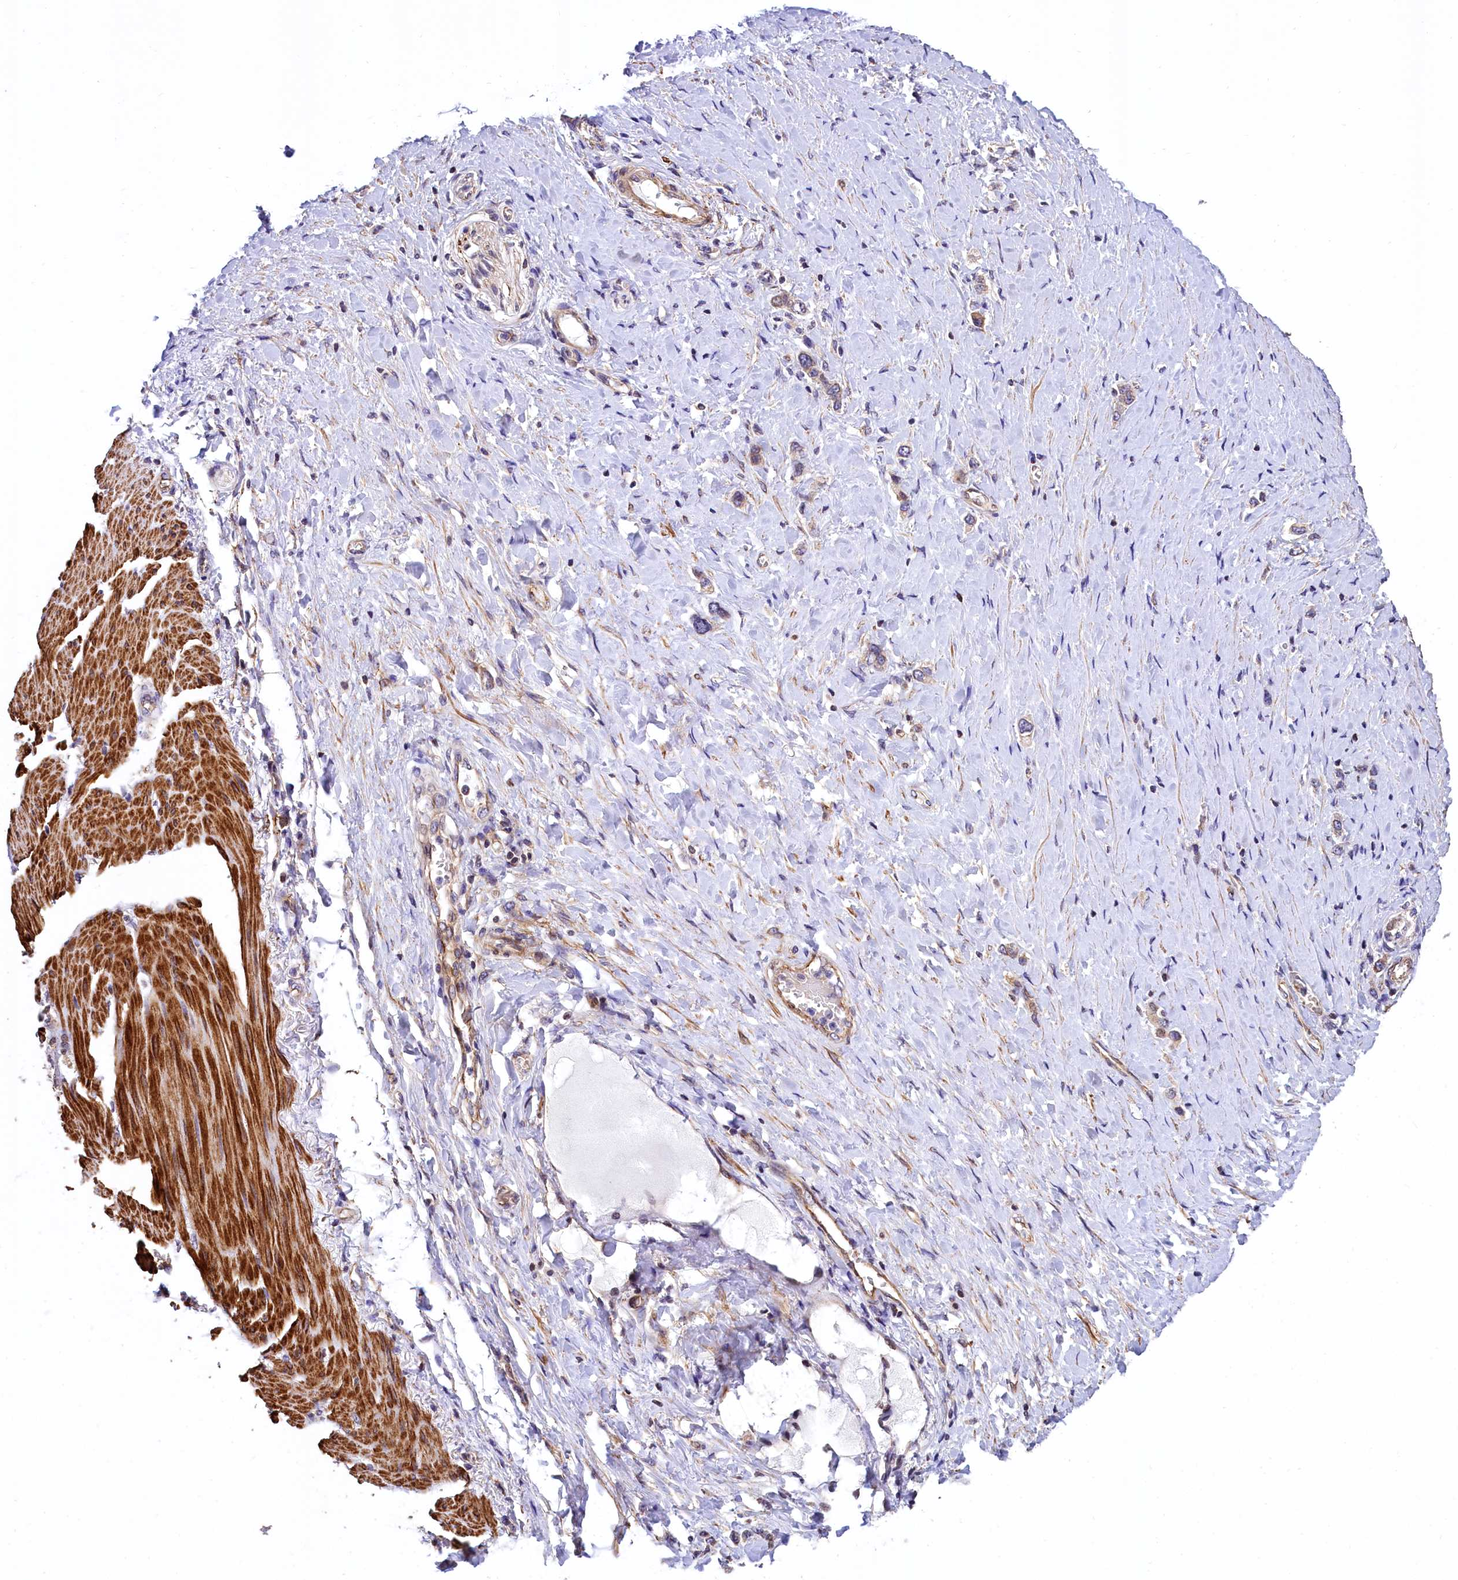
{"staining": {"intensity": "negative", "quantity": "none", "location": "none"}, "tissue": "stomach cancer", "cell_type": "Tumor cells", "image_type": "cancer", "snomed": [{"axis": "morphology", "description": "Adenocarcinoma, NOS"}, {"axis": "topography", "description": "Stomach"}], "caption": "Micrograph shows no protein staining in tumor cells of stomach cancer (adenocarcinoma) tissue.", "gene": "ZNF2", "patient": {"sex": "female", "age": 65}}